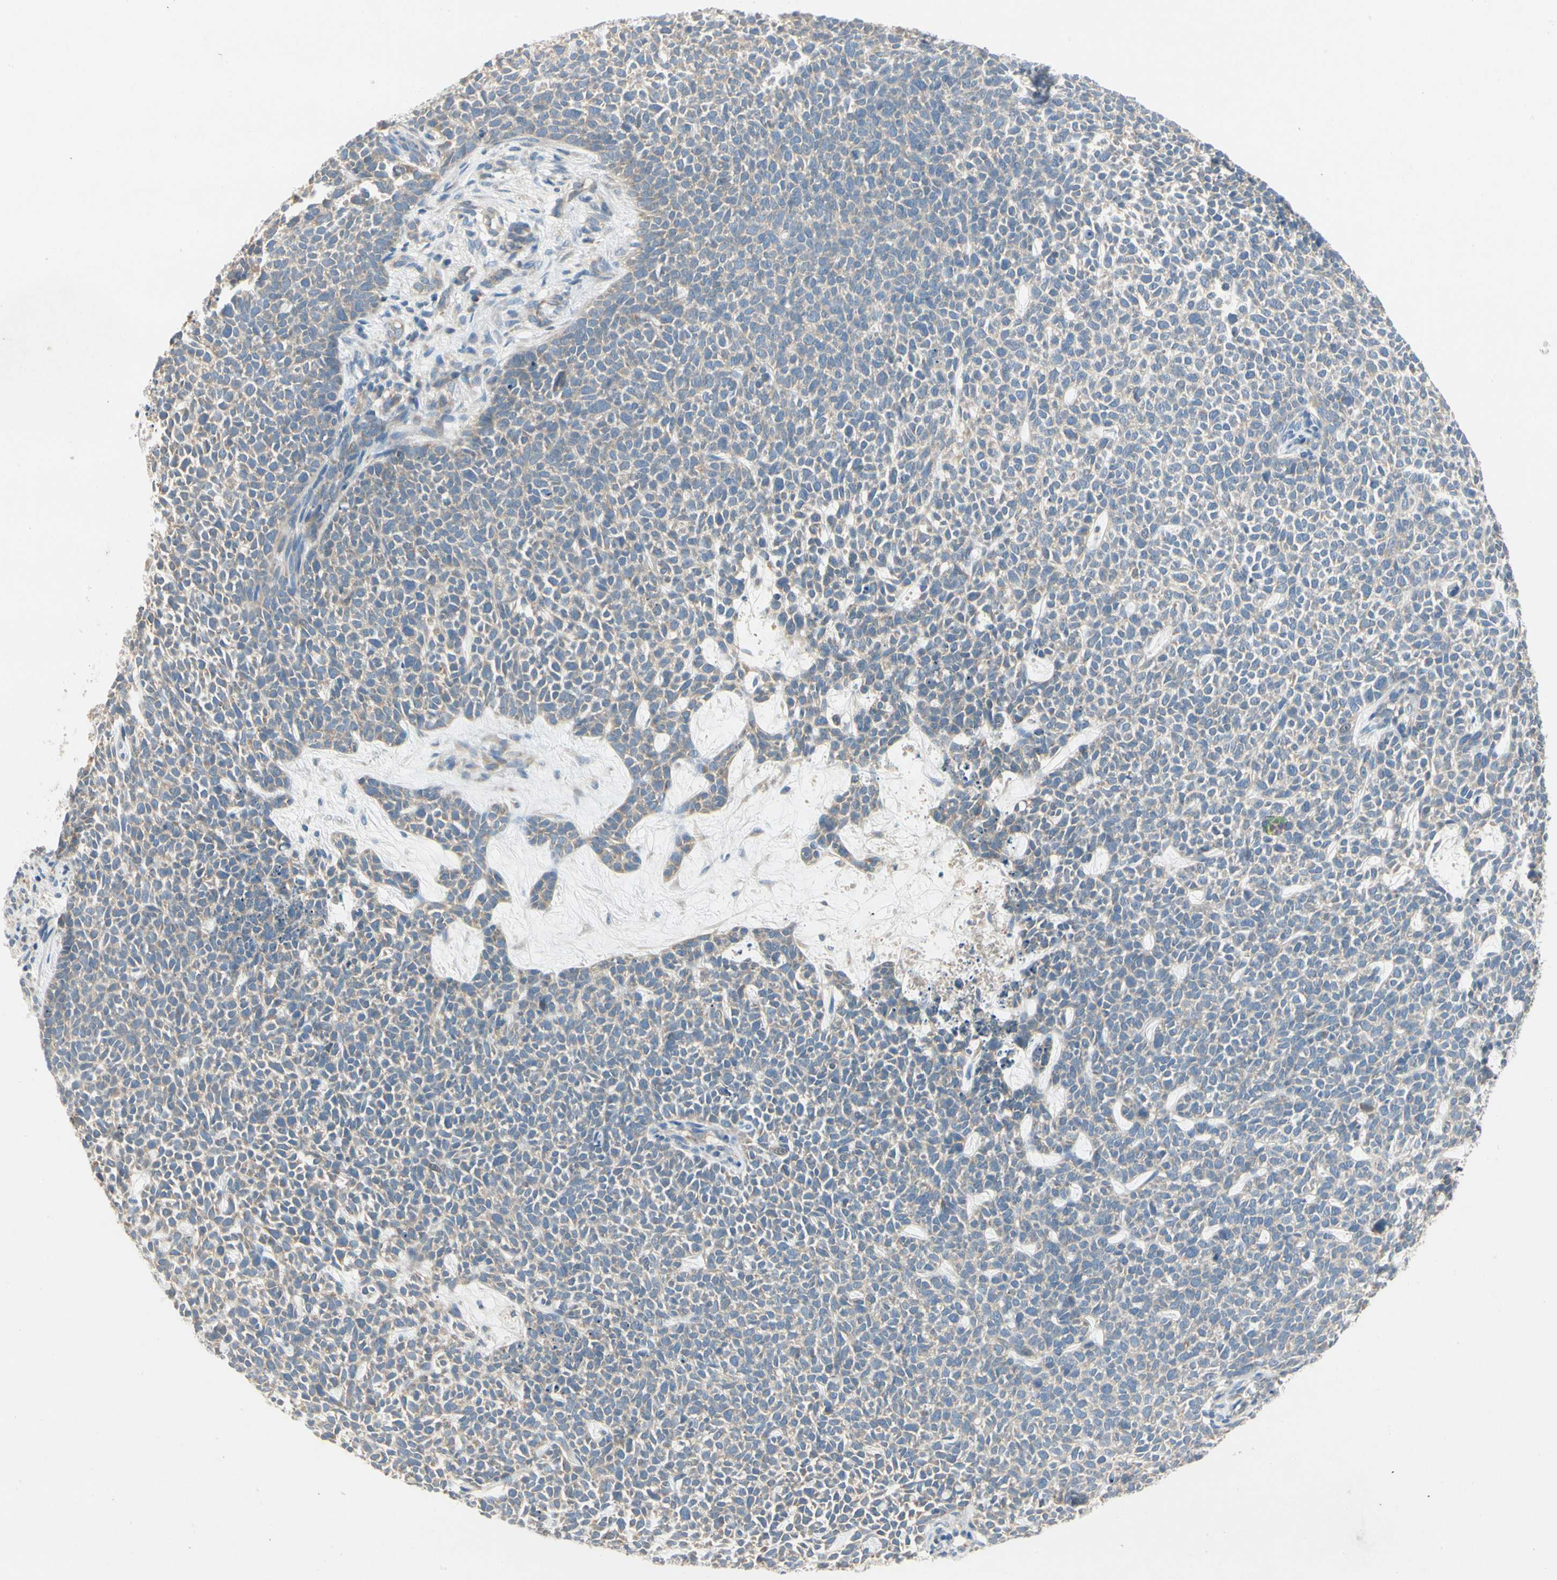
{"staining": {"intensity": "weak", "quantity": ">75%", "location": "cytoplasmic/membranous"}, "tissue": "skin cancer", "cell_type": "Tumor cells", "image_type": "cancer", "snomed": [{"axis": "morphology", "description": "Basal cell carcinoma"}, {"axis": "topography", "description": "Skin"}], "caption": "Immunohistochemical staining of human skin basal cell carcinoma shows weak cytoplasmic/membranous protein staining in about >75% of tumor cells.", "gene": "KLHDC8B", "patient": {"sex": "female", "age": 84}}